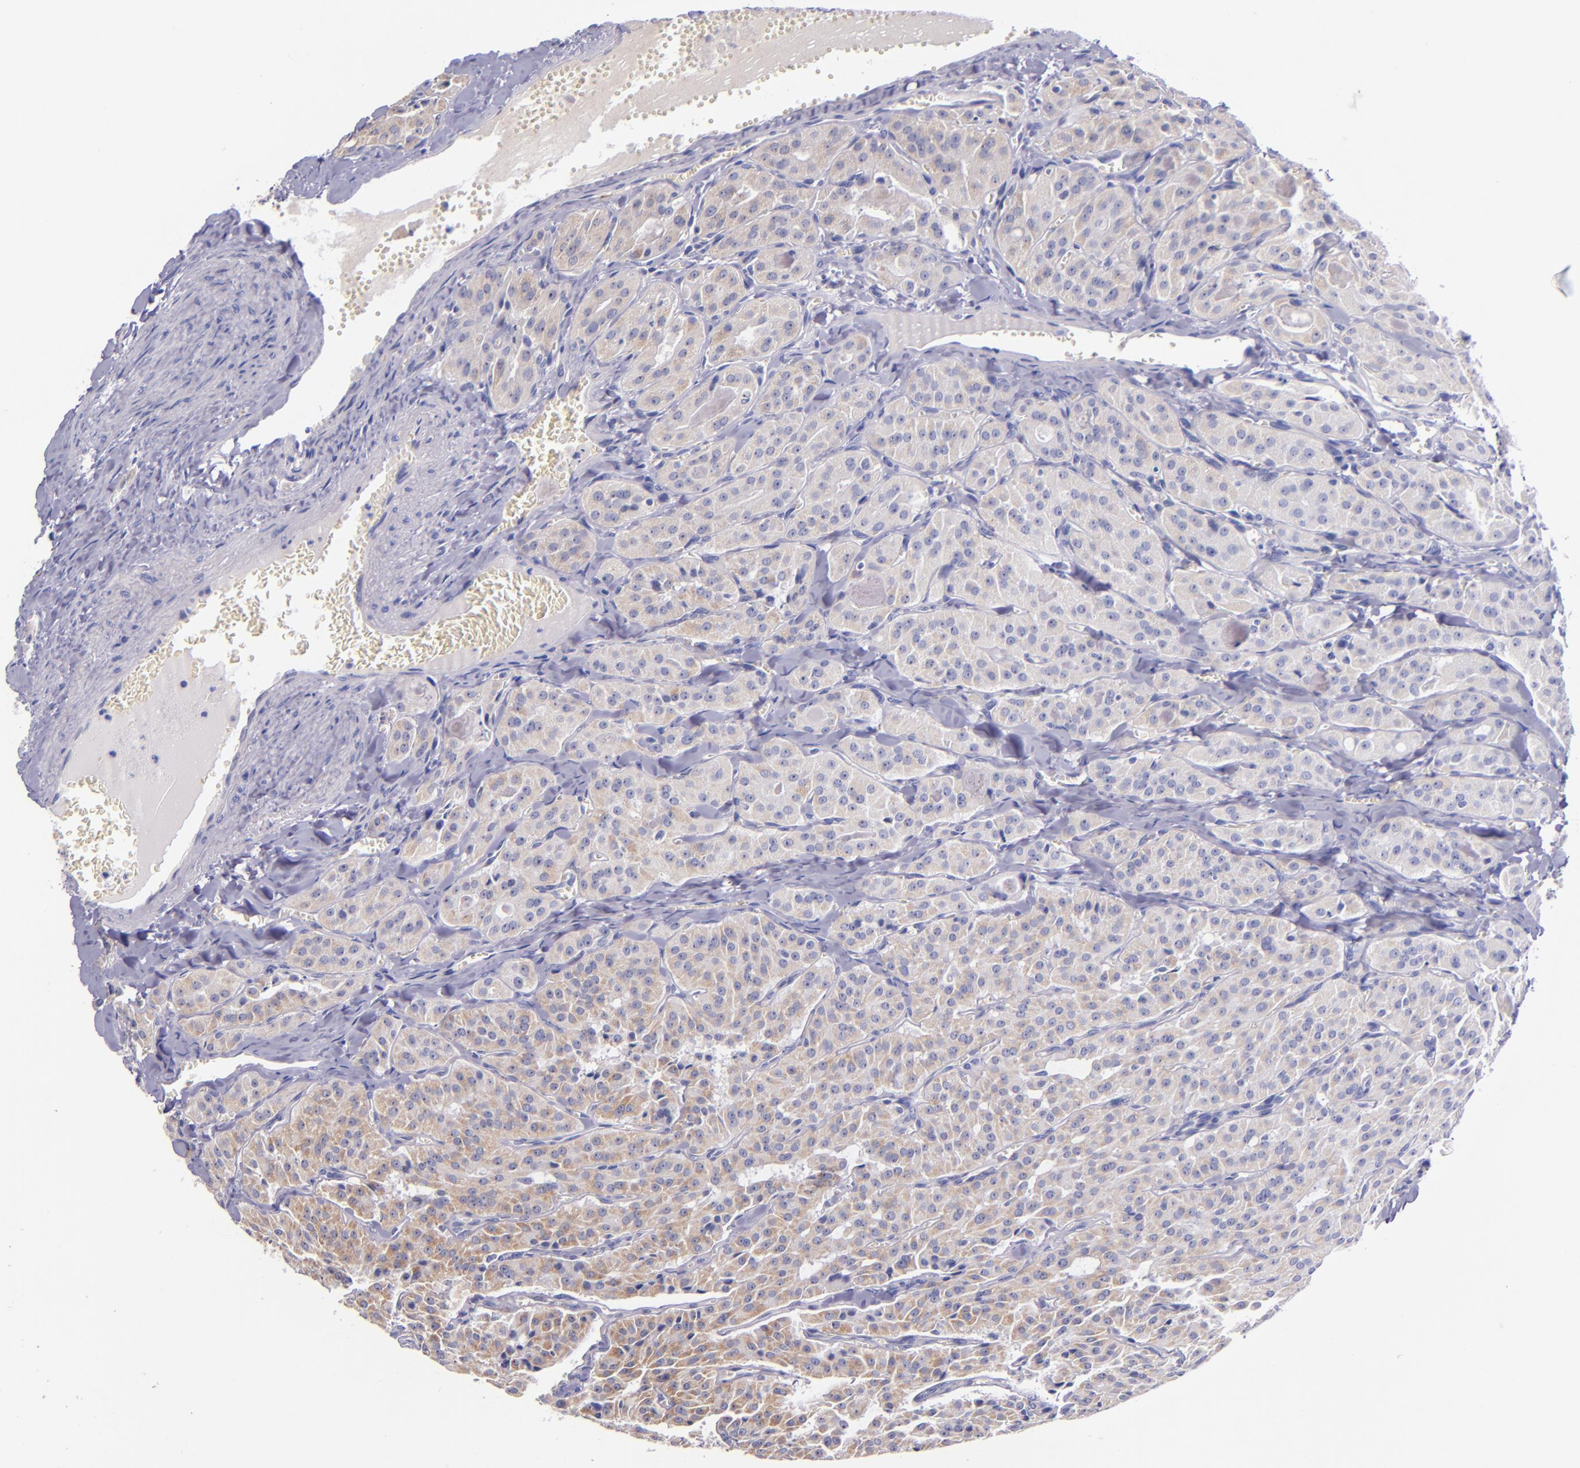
{"staining": {"intensity": "weak", "quantity": ">75%", "location": "cytoplasmic/membranous"}, "tissue": "thyroid cancer", "cell_type": "Tumor cells", "image_type": "cancer", "snomed": [{"axis": "morphology", "description": "Carcinoma, NOS"}, {"axis": "topography", "description": "Thyroid gland"}], "caption": "A micrograph of thyroid cancer (carcinoma) stained for a protein shows weak cytoplasmic/membranous brown staining in tumor cells.", "gene": "SHC1", "patient": {"sex": "male", "age": 76}}